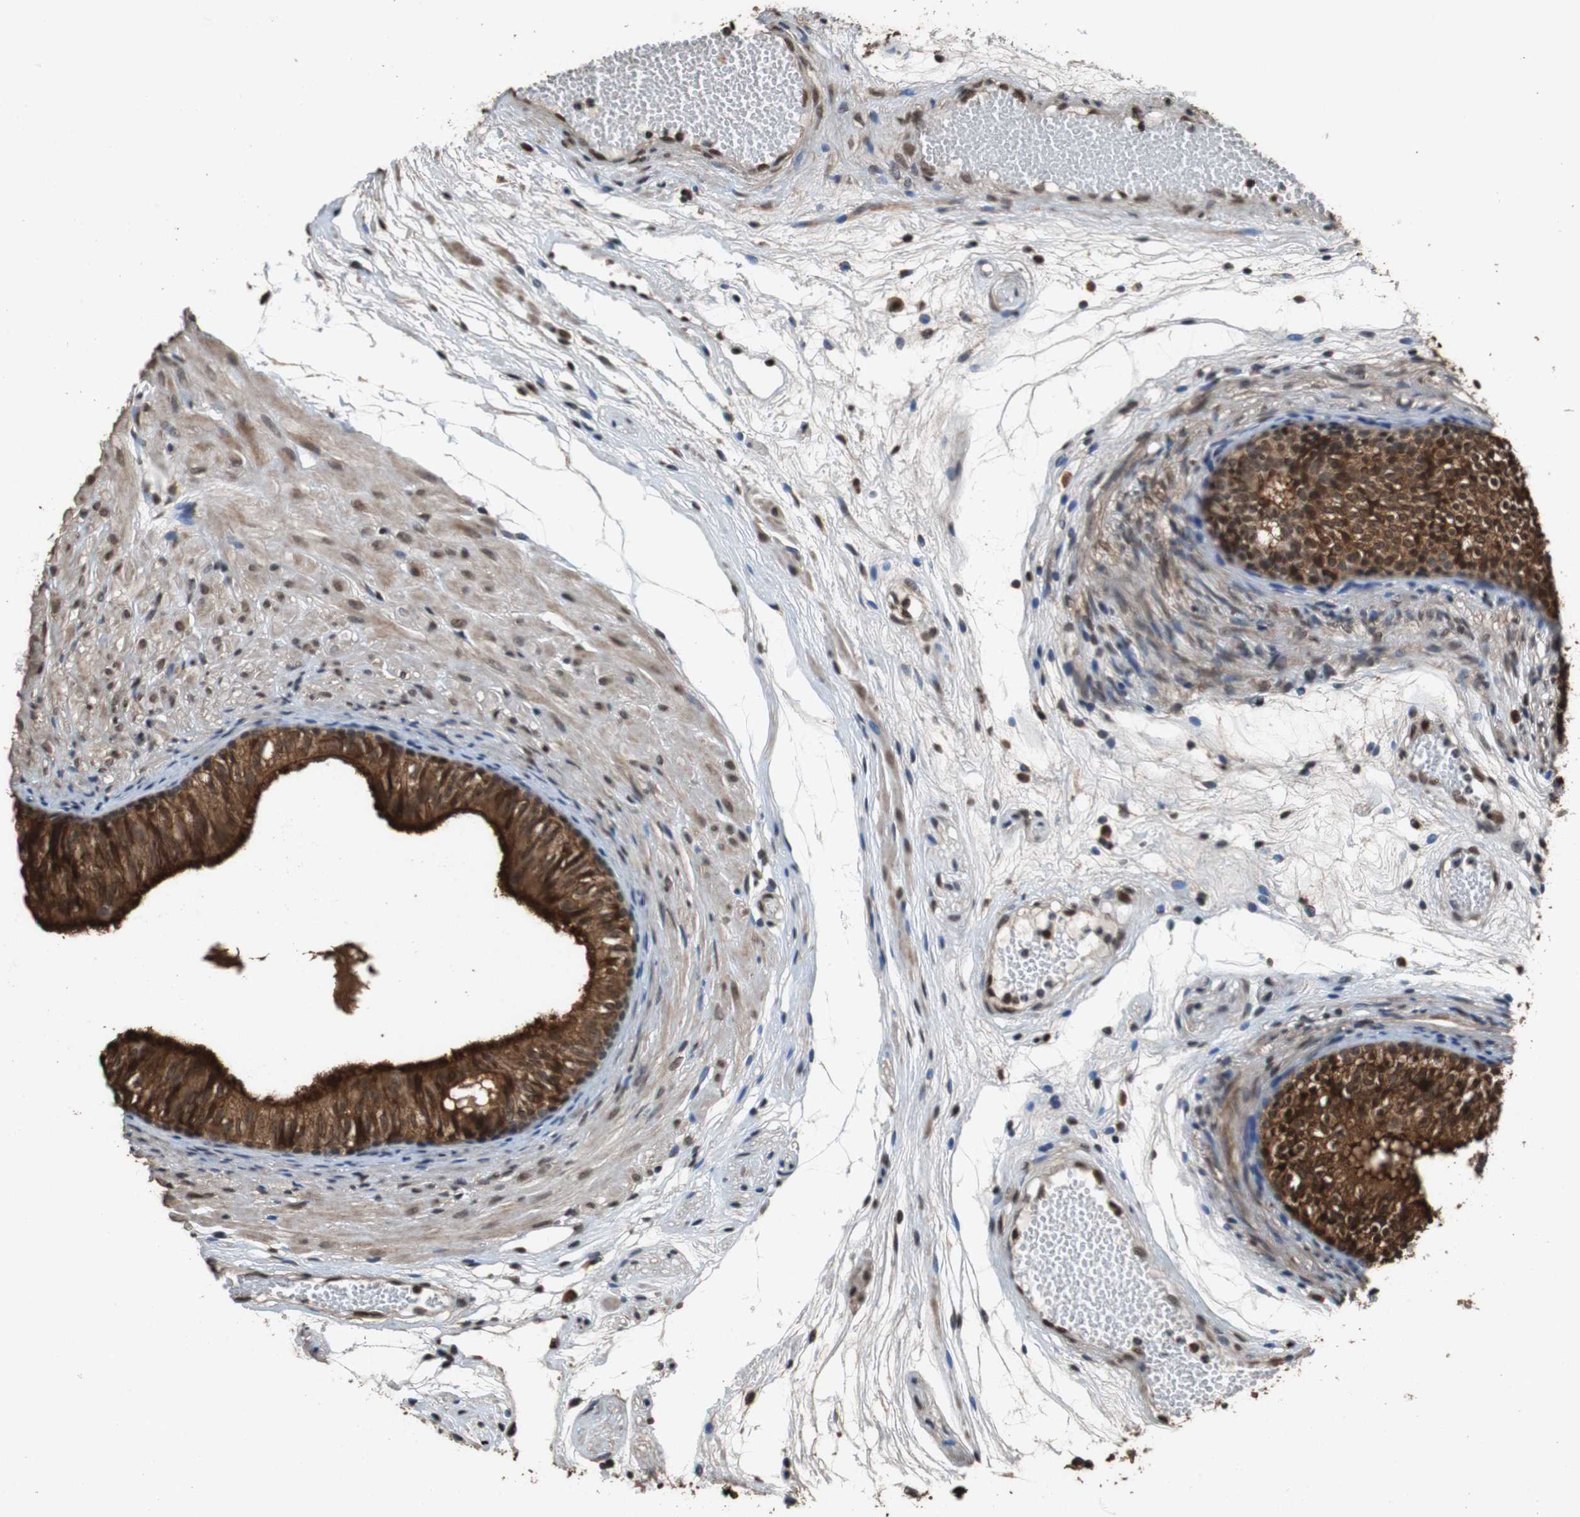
{"staining": {"intensity": "strong", "quantity": ">75%", "location": "cytoplasmic/membranous,nuclear"}, "tissue": "epididymis", "cell_type": "Glandular cells", "image_type": "normal", "snomed": [{"axis": "morphology", "description": "Normal tissue, NOS"}, {"axis": "morphology", "description": "Atrophy, NOS"}, {"axis": "topography", "description": "Testis"}, {"axis": "topography", "description": "Epididymis"}], "caption": "About >75% of glandular cells in normal epididymis demonstrate strong cytoplasmic/membranous,nuclear protein expression as visualized by brown immunohistochemical staining.", "gene": "ZNF18", "patient": {"sex": "male", "age": 18}}